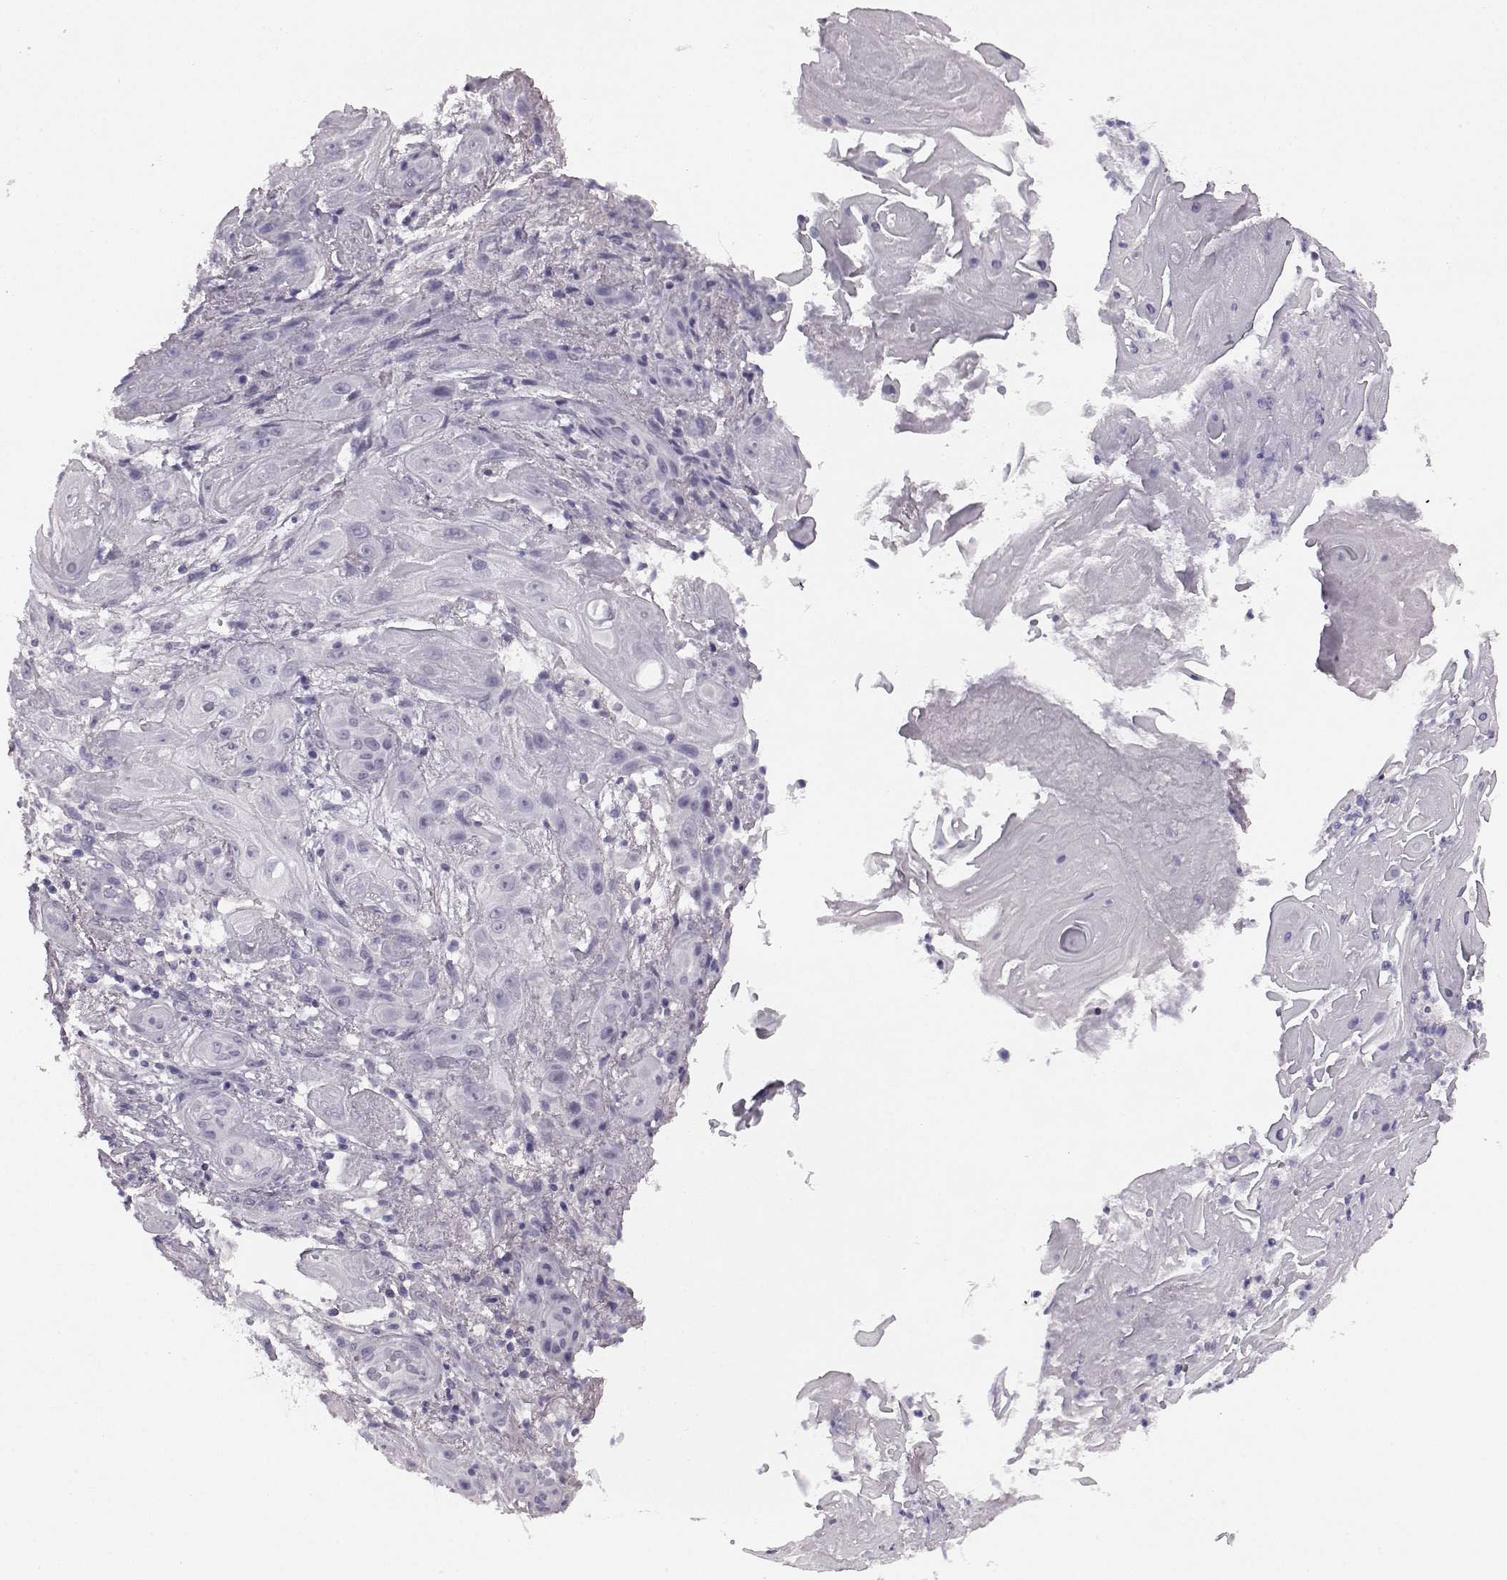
{"staining": {"intensity": "negative", "quantity": "none", "location": "none"}, "tissue": "skin cancer", "cell_type": "Tumor cells", "image_type": "cancer", "snomed": [{"axis": "morphology", "description": "Squamous cell carcinoma, NOS"}, {"axis": "topography", "description": "Skin"}], "caption": "This is a micrograph of immunohistochemistry staining of skin cancer, which shows no positivity in tumor cells.", "gene": "AIPL1", "patient": {"sex": "male", "age": 62}}